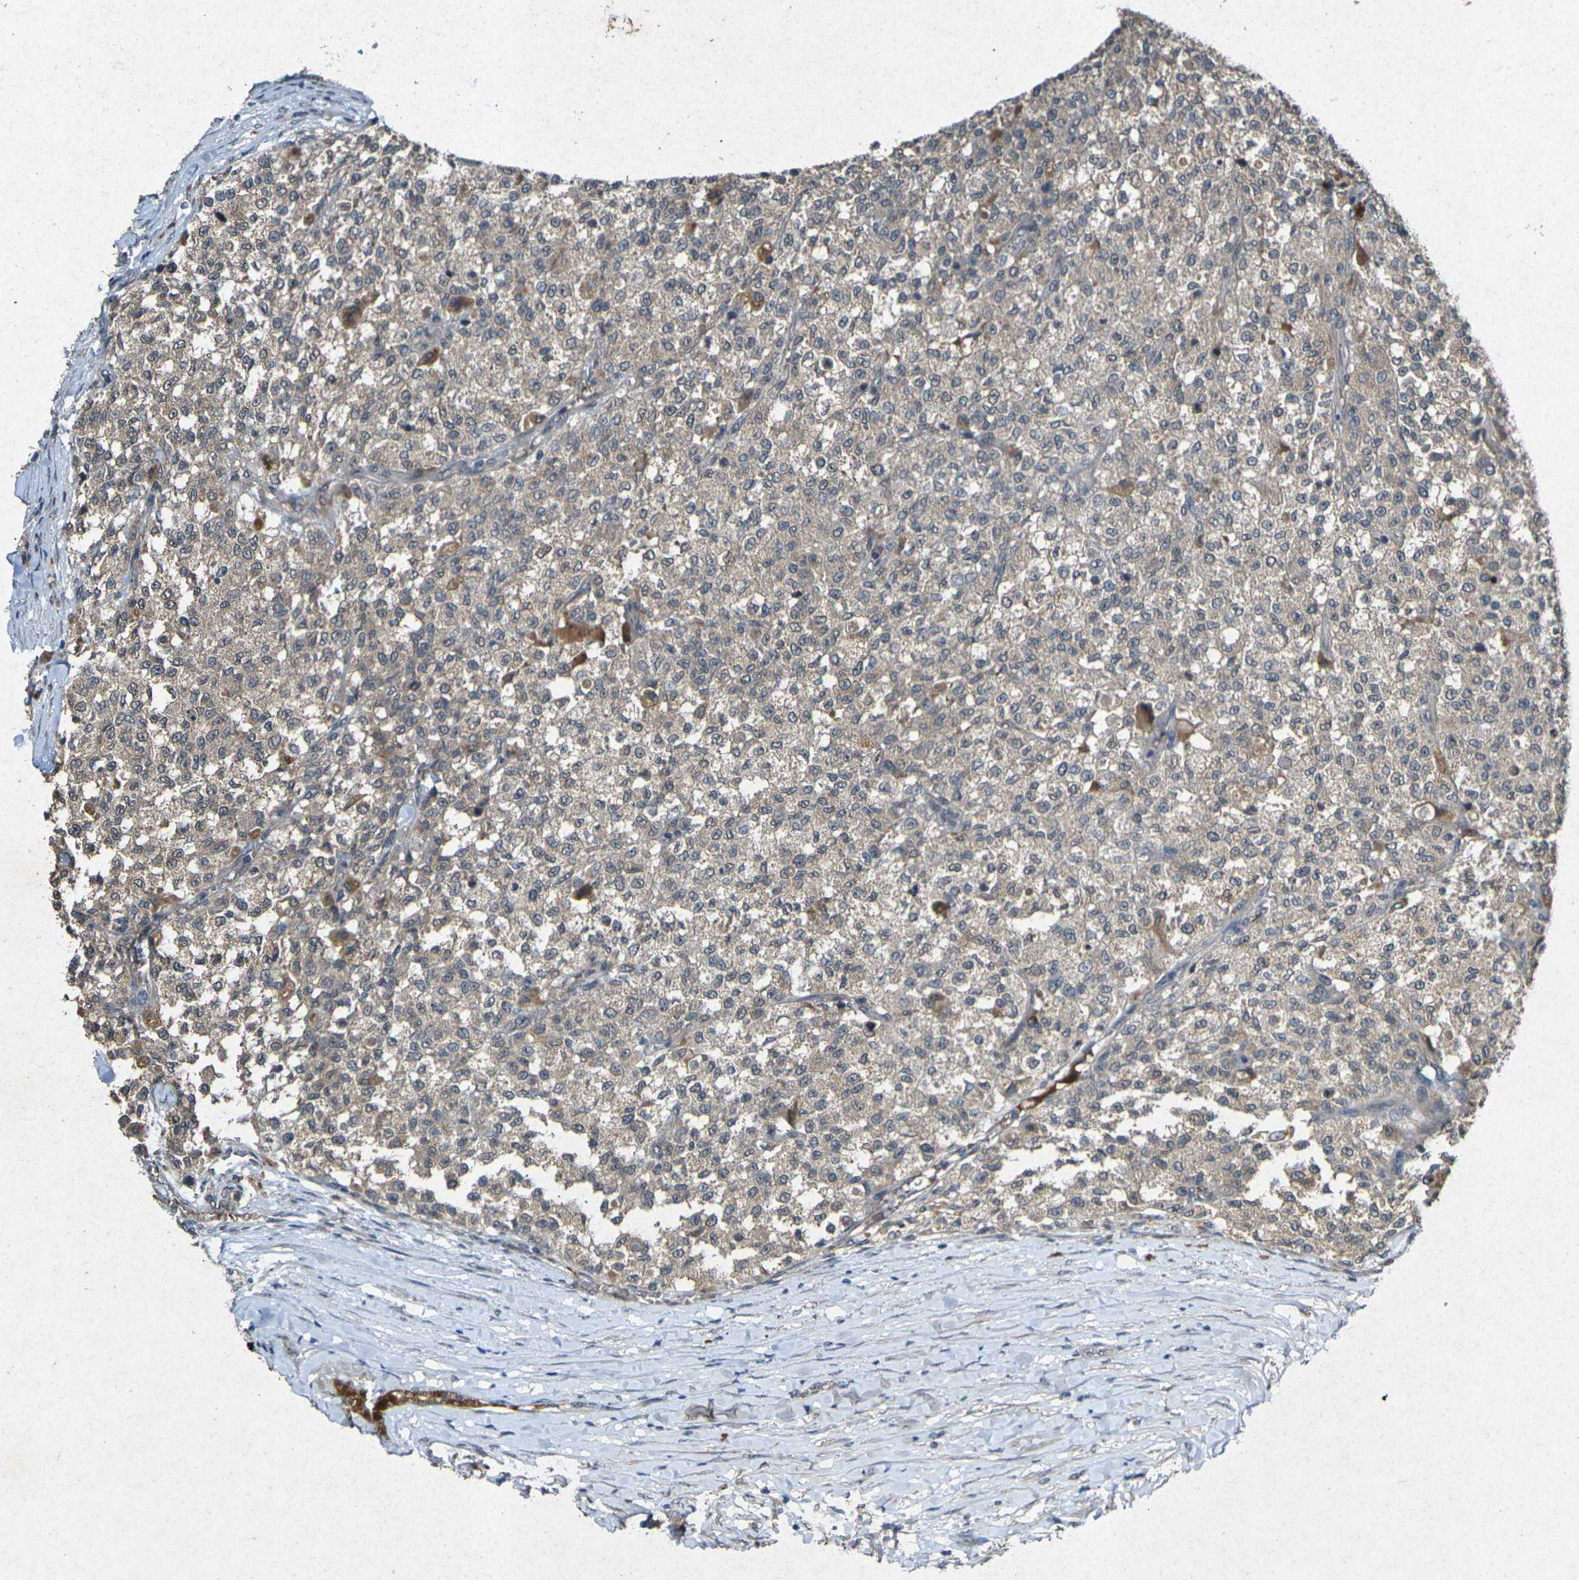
{"staining": {"intensity": "weak", "quantity": ">75%", "location": "cytoplasmic/membranous"}, "tissue": "testis cancer", "cell_type": "Tumor cells", "image_type": "cancer", "snomed": [{"axis": "morphology", "description": "Seminoma, NOS"}, {"axis": "topography", "description": "Testis"}], "caption": "Weak cytoplasmic/membranous staining is identified in approximately >75% of tumor cells in testis cancer.", "gene": "RGMA", "patient": {"sex": "male", "age": 59}}